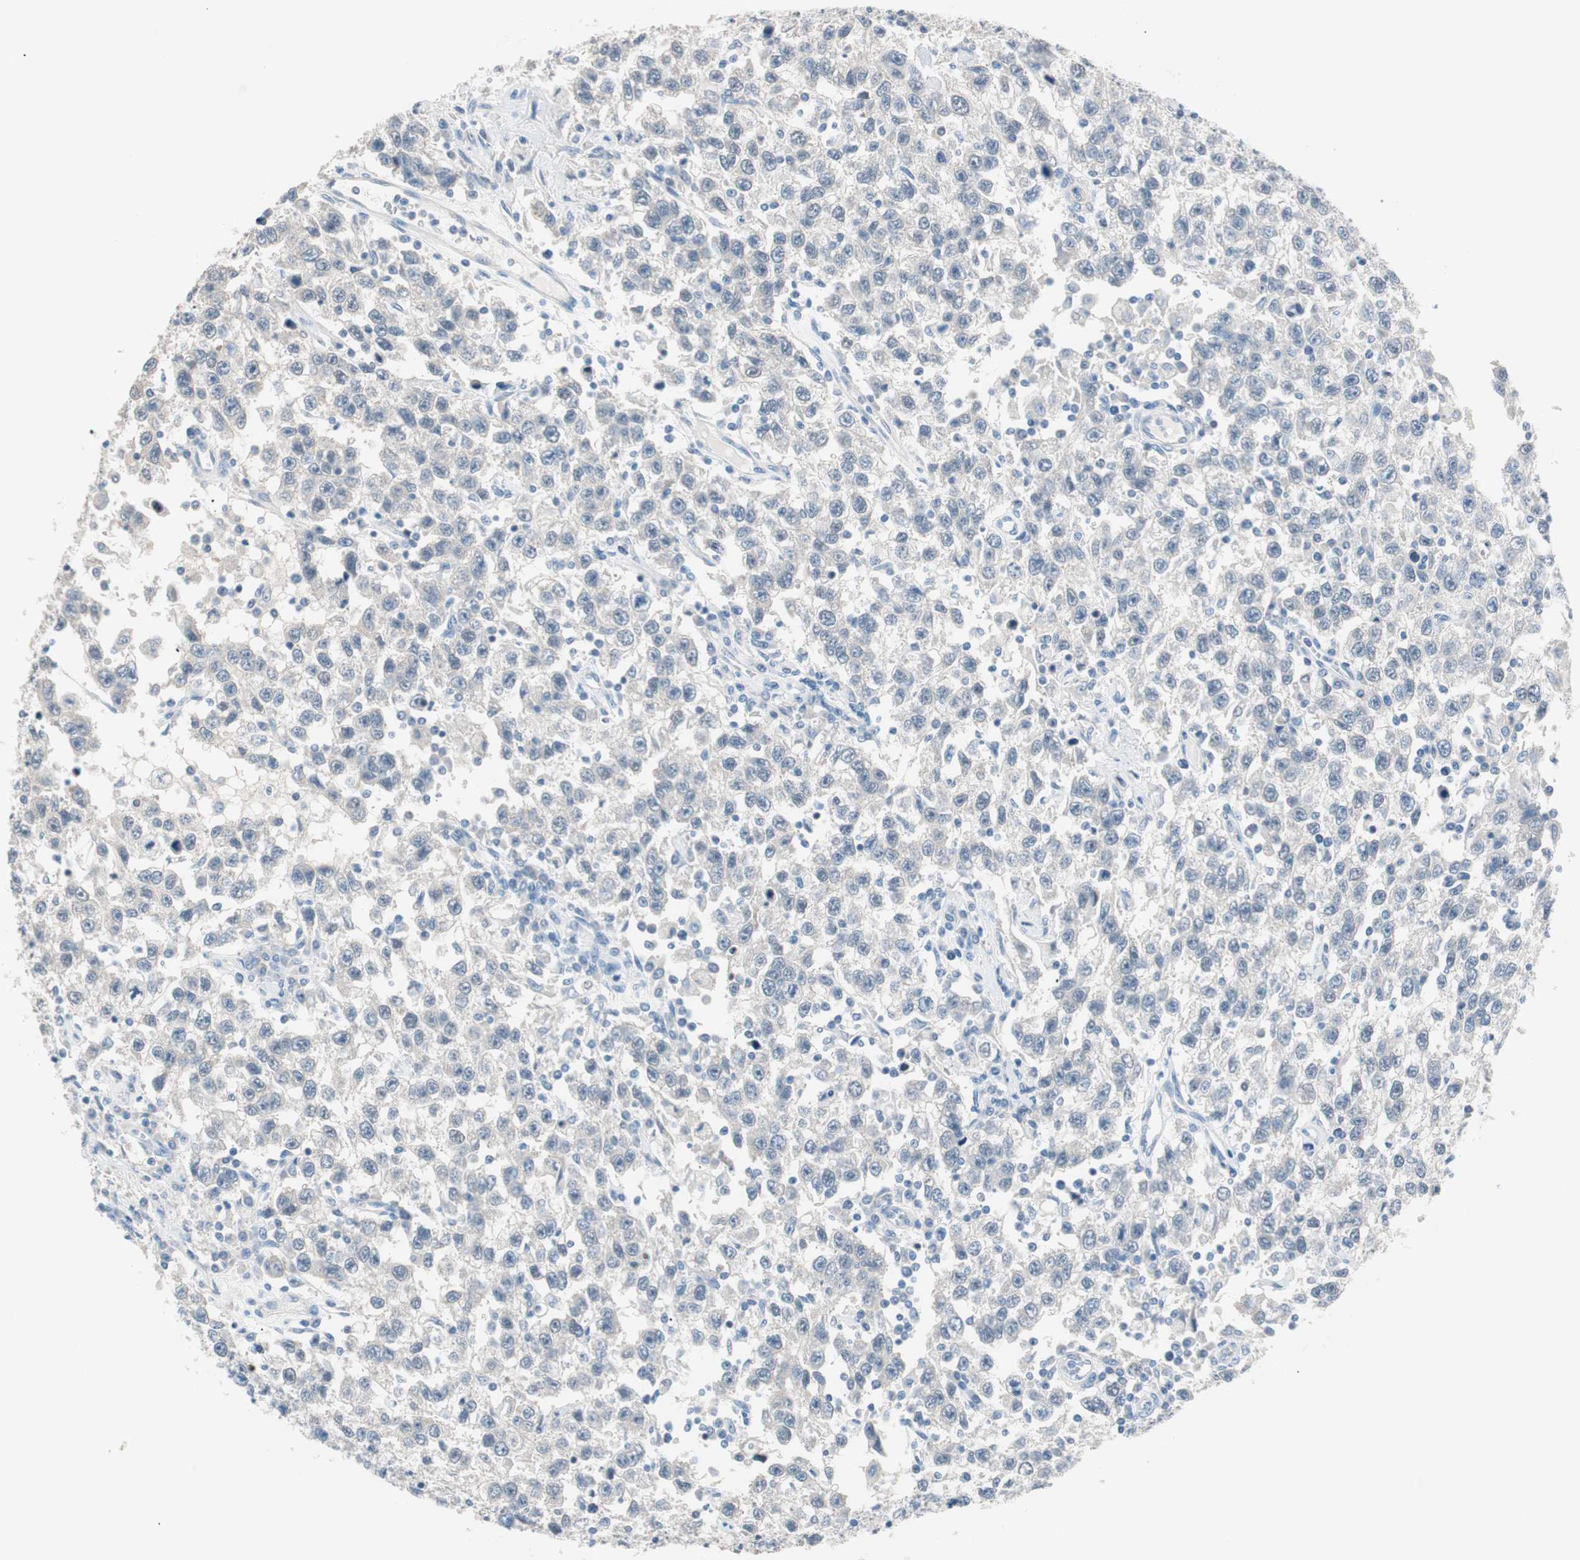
{"staining": {"intensity": "negative", "quantity": "none", "location": "none"}, "tissue": "testis cancer", "cell_type": "Tumor cells", "image_type": "cancer", "snomed": [{"axis": "morphology", "description": "Seminoma, NOS"}, {"axis": "topography", "description": "Testis"}], "caption": "Tumor cells are negative for brown protein staining in testis cancer (seminoma). The staining is performed using DAB brown chromogen with nuclei counter-stained in using hematoxylin.", "gene": "VIL1", "patient": {"sex": "male", "age": 41}}